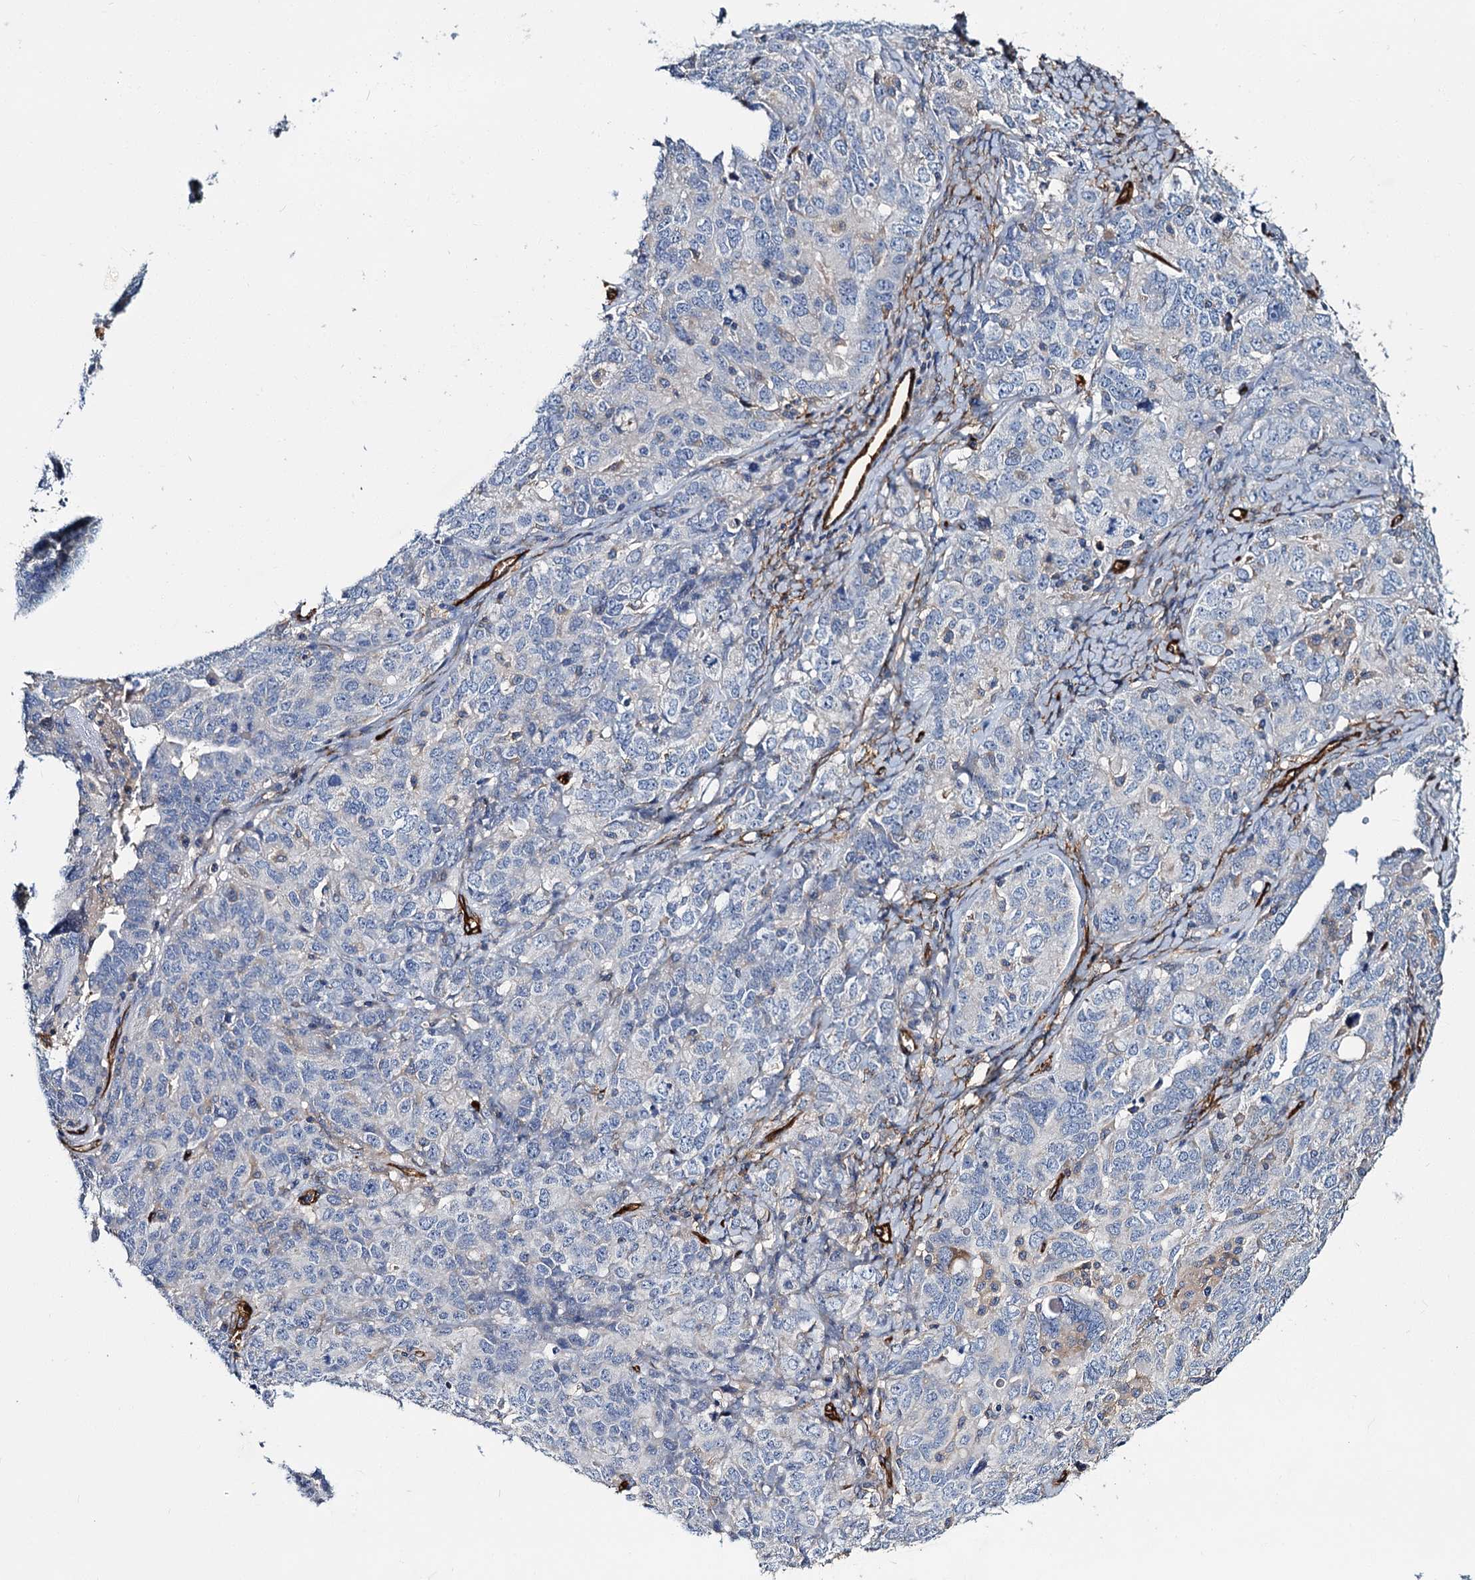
{"staining": {"intensity": "negative", "quantity": "none", "location": "none"}, "tissue": "ovarian cancer", "cell_type": "Tumor cells", "image_type": "cancer", "snomed": [{"axis": "morphology", "description": "Carcinoma, endometroid"}, {"axis": "topography", "description": "Ovary"}], "caption": "Histopathology image shows no significant protein positivity in tumor cells of ovarian cancer (endometroid carcinoma).", "gene": "CACNA1C", "patient": {"sex": "female", "age": 62}}